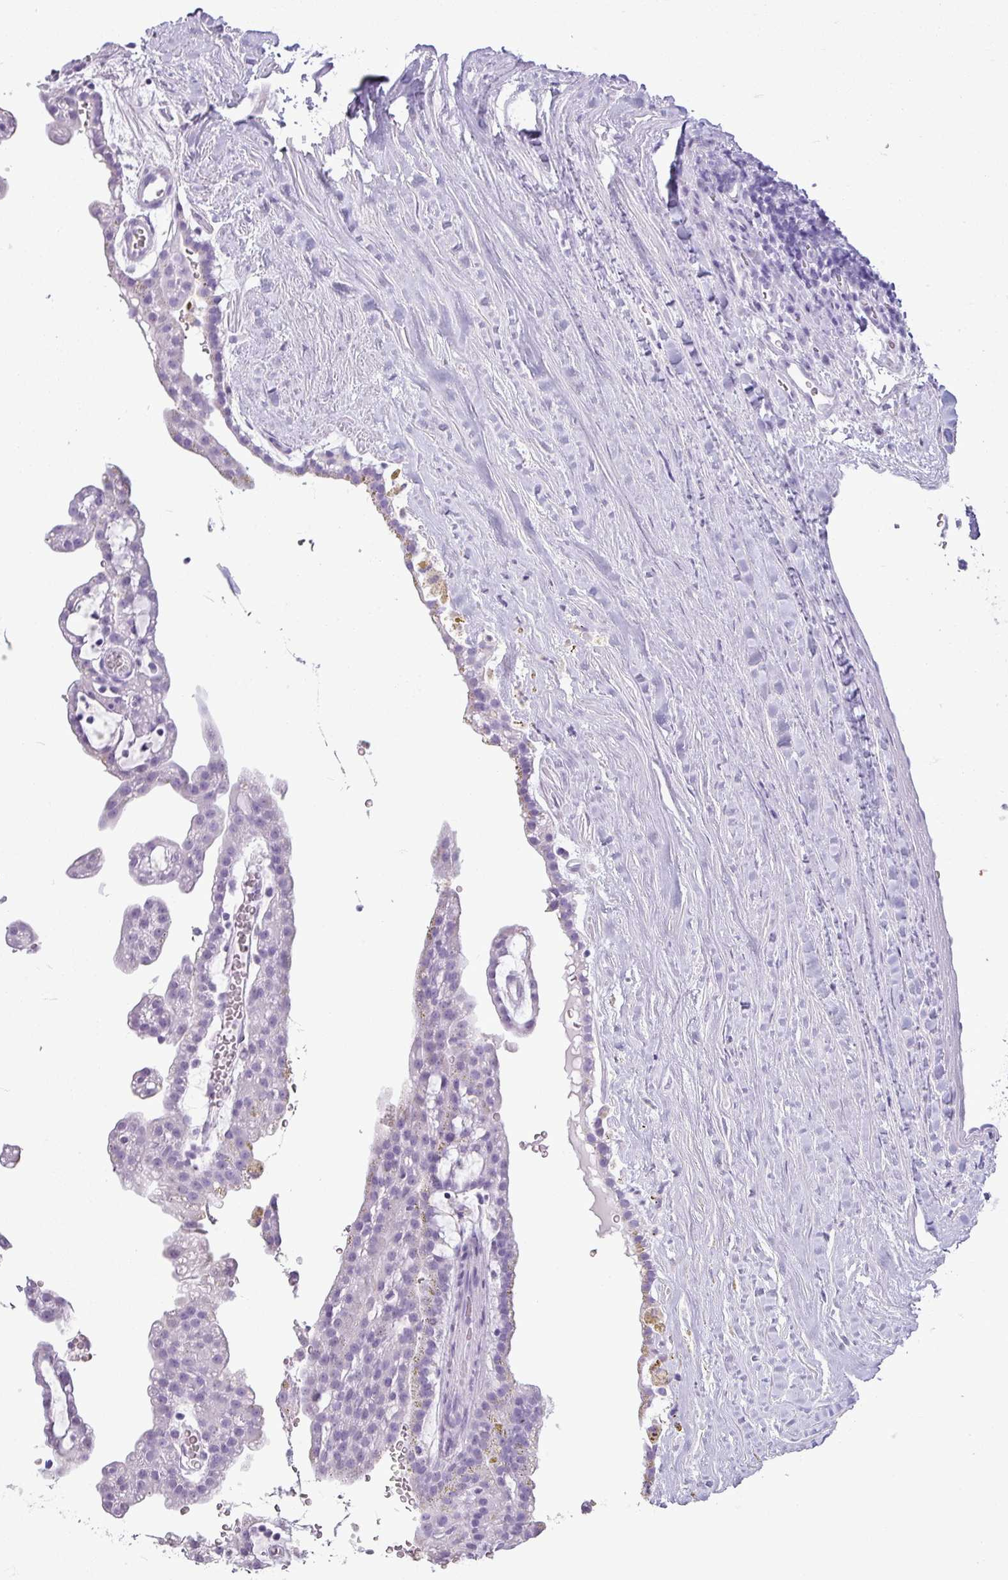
{"staining": {"intensity": "negative", "quantity": "none", "location": "none"}, "tissue": "renal cancer", "cell_type": "Tumor cells", "image_type": "cancer", "snomed": [{"axis": "morphology", "description": "Adenocarcinoma, NOS"}, {"axis": "topography", "description": "Kidney"}], "caption": "IHC photomicrograph of renal adenocarcinoma stained for a protein (brown), which reveals no expression in tumor cells. Nuclei are stained in blue.", "gene": "AMY1B", "patient": {"sex": "male", "age": 63}}